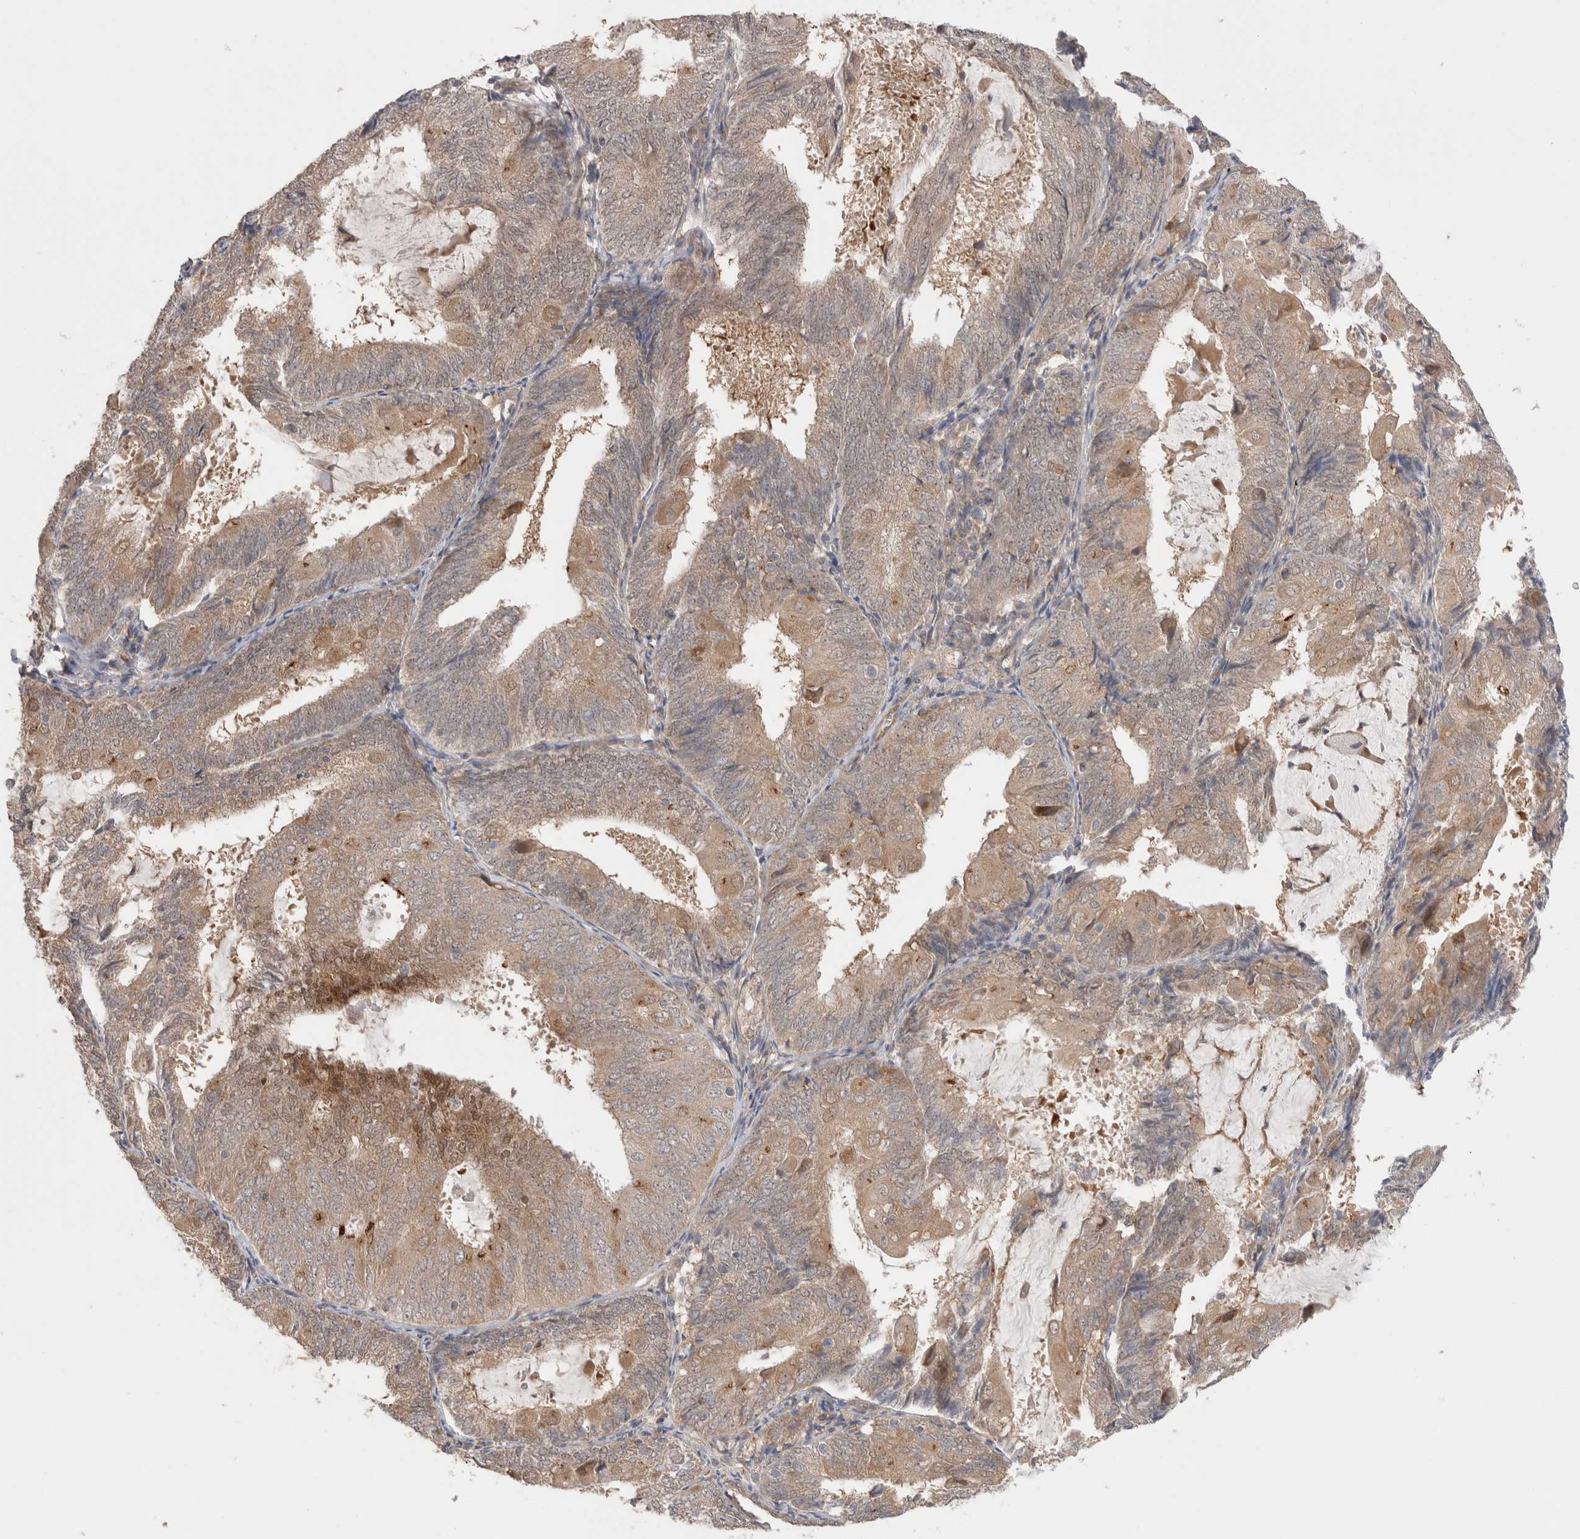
{"staining": {"intensity": "weak", "quantity": "25%-75%", "location": "cytoplasmic/membranous"}, "tissue": "endometrial cancer", "cell_type": "Tumor cells", "image_type": "cancer", "snomed": [{"axis": "morphology", "description": "Adenocarcinoma, NOS"}, {"axis": "topography", "description": "Endometrium"}], "caption": "Immunohistochemistry of human endometrial adenocarcinoma exhibits low levels of weak cytoplasmic/membranous positivity in about 25%-75% of tumor cells.", "gene": "SLC29A1", "patient": {"sex": "female", "age": 81}}